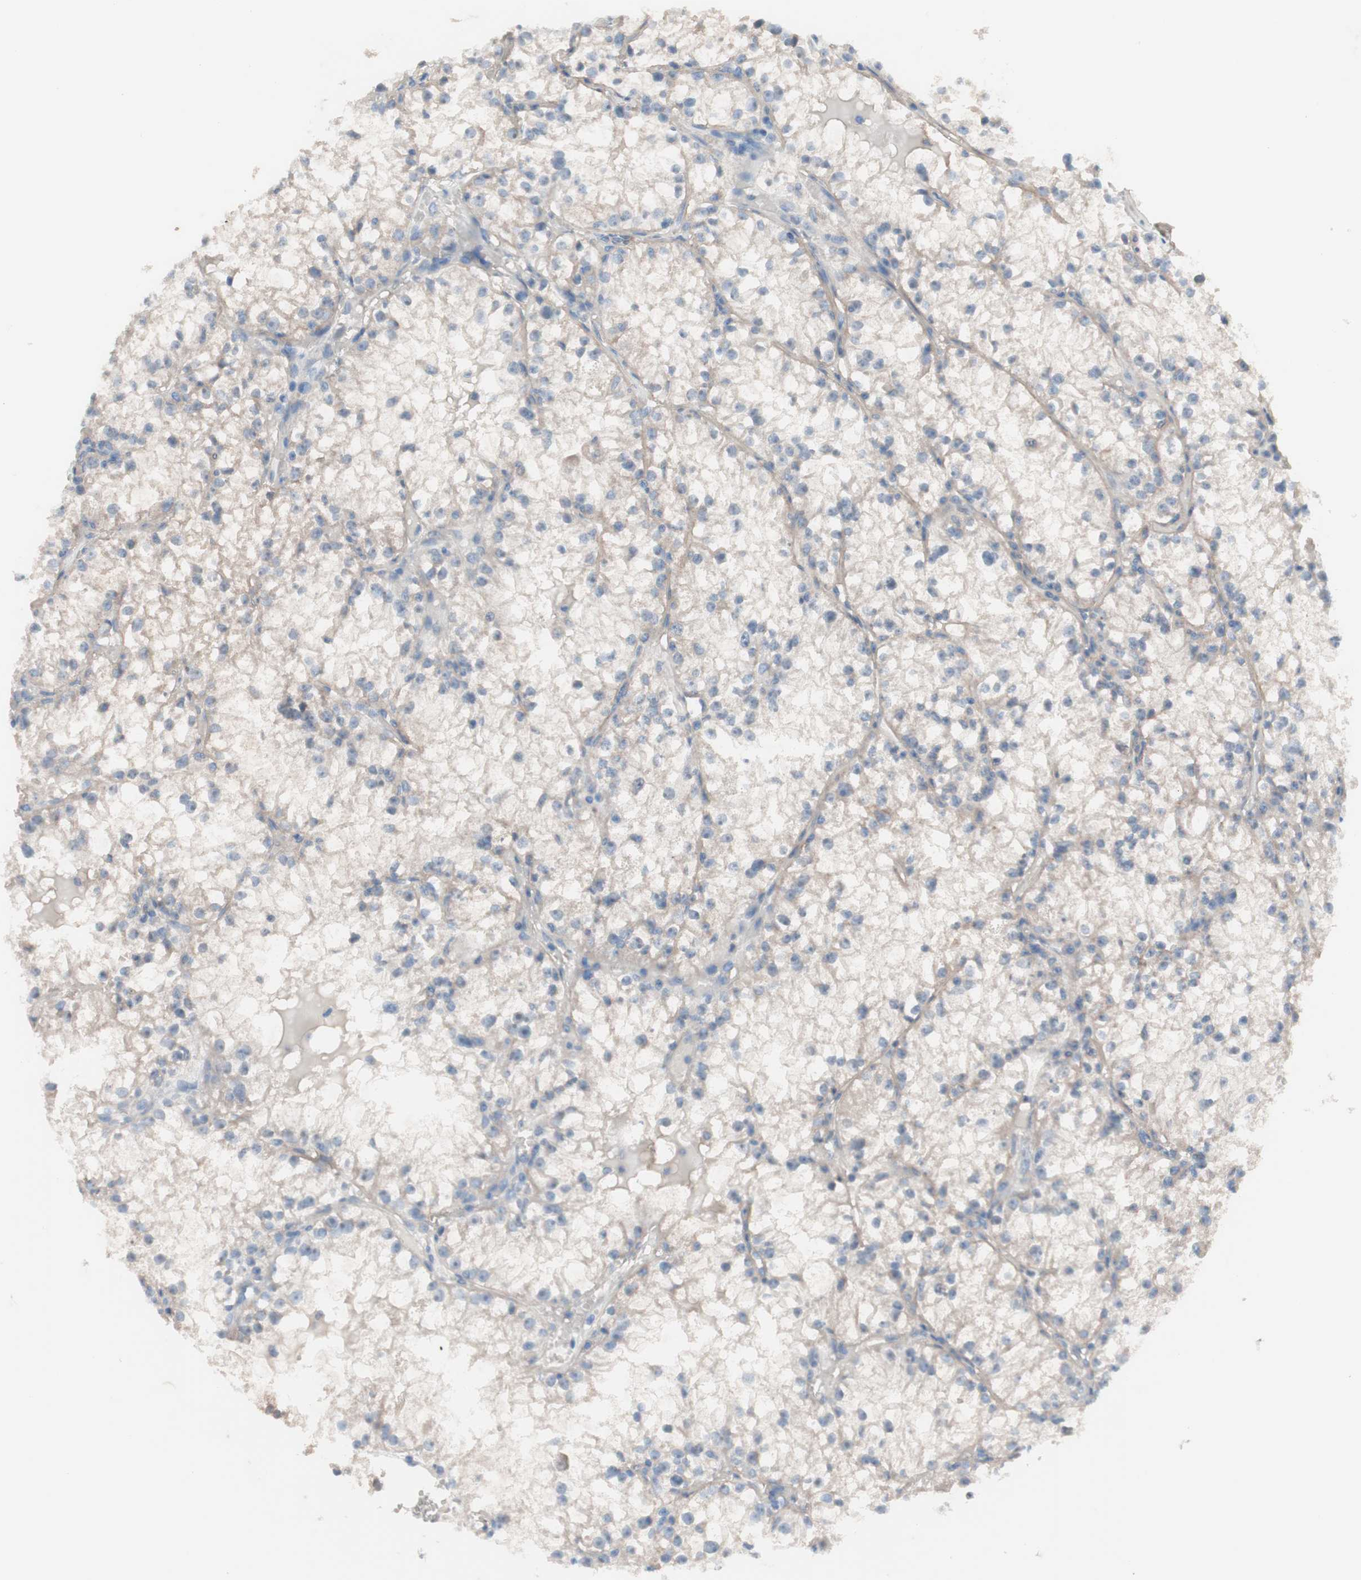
{"staining": {"intensity": "negative", "quantity": "none", "location": "none"}, "tissue": "renal cancer", "cell_type": "Tumor cells", "image_type": "cancer", "snomed": [{"axis": "morphology", "description": "Adenocarcinoma, NOS"}, {"axis": "topography", "description": "Kidney"}], "caption": "A high-resolution photomicrograph shows IHC staining of renal adenocarcinoma, which exhibits no significant expression in tumor cells.", "gene": "IRS1", "patient": {"sex": "male", "age": 56}}